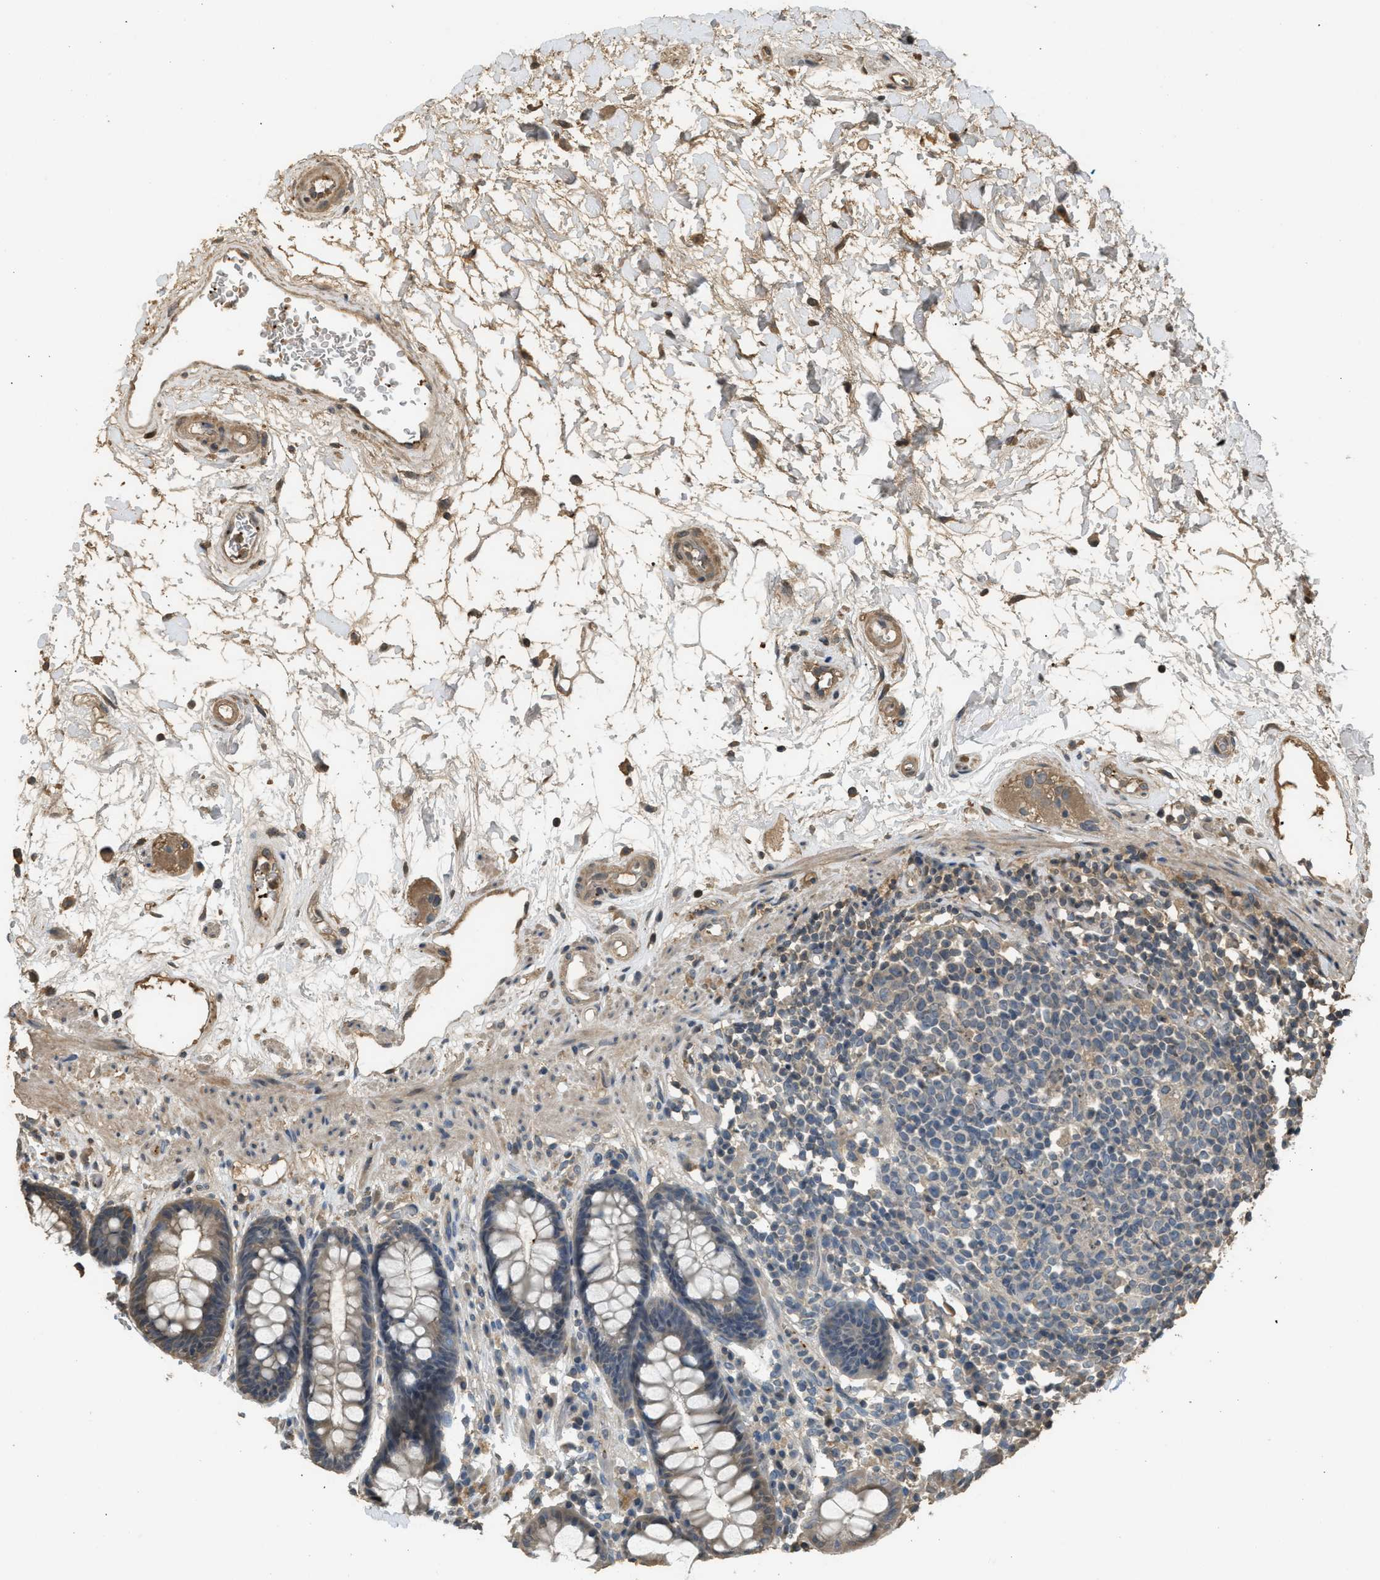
{"staining": {"intensity": "weak", "quantity": ">75%", "location": "cytoplasmic/membranous"}, "tissue": "rectum", "cell_type": "Glandular cells", "image_type": "normal", "snomed": [{"axis": "morphology", "description": "Normal tissue, NOS"}, {"axis": "topography", "description": "Rectum"}], "caption": "Immunohistochemistry (IHC) histopathology image of benign rectum: rectum stained using immunohistochemistry exhibits low levels of weak protein expression localized specifically in the cytoplasmic/membranous of glandular cells, appearing as a cytoplasmic/membranous brown color.", "gene": "ARHGDIA", "patient": {"sex": "male", "age": 64}}